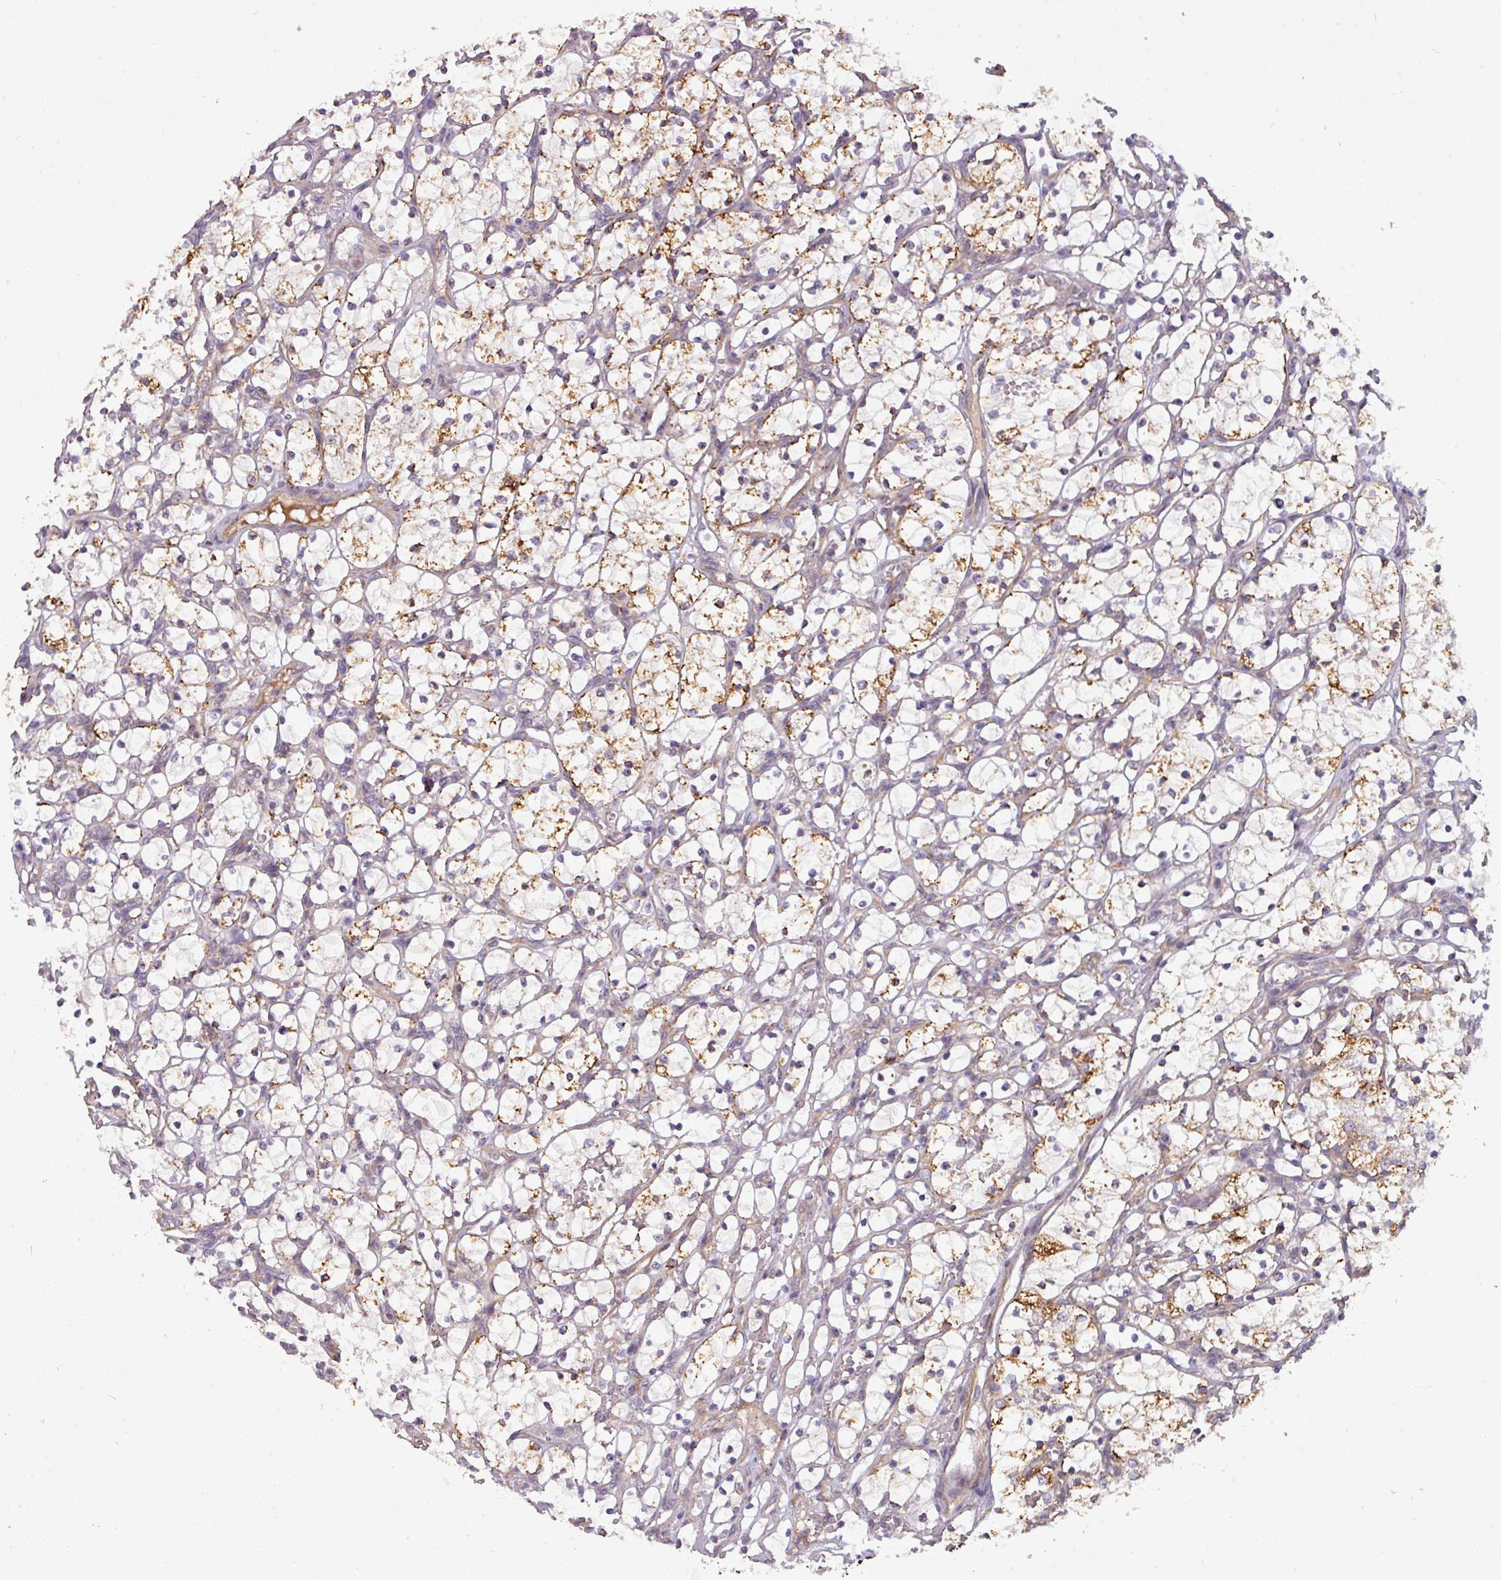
{"staining": {"intensity": "strong", "quantity": "25%-75%", "location": "cytoplasmic/membranous"}, "tissue": "renal cancer", "cell_type": "Tumor cells", "image_type": "cancer", "snomed": [{"axis": "morphology", "description": "Adenocarcinoma, NOS"}, {"axis": "topography", "description": "Kidney"}], "caption": "Immunohistochemical staining of human renal cancer demonstrates high levels of strong cytoplasmic/membranous staining in approximately 25%-75% of tumor cells. (DAB (3,3'-diaminobenzidine) IHC, brown staining for protein, blue staining for nuclei).", "gene": "ZNF35", "patient": {"sex": "female", "age": 69}}